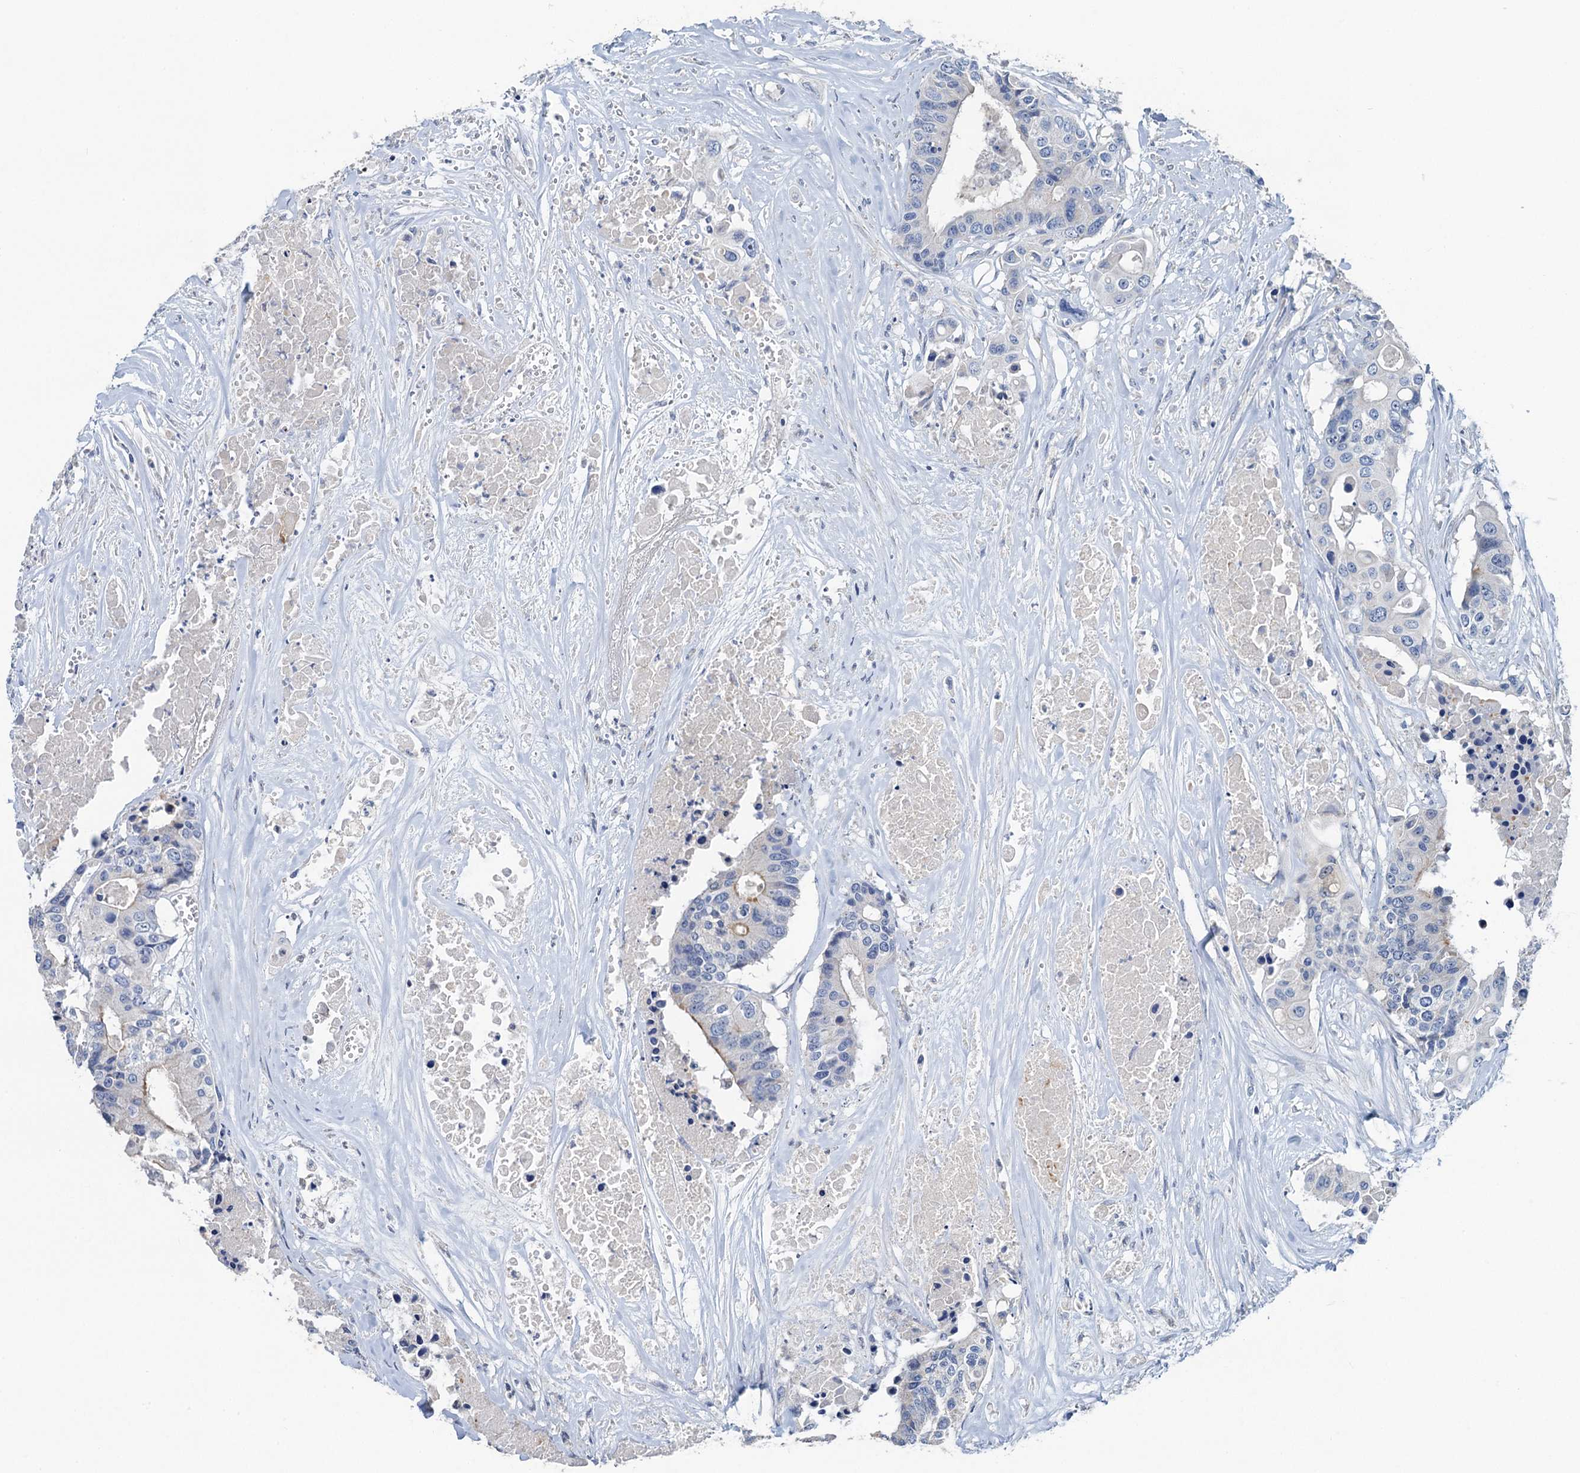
{"staining": {"intensity": "weak", "quantity": "<25%", "location": "cytoplasmic/membranous"}, "tissue": "colorectal cancer", "cell_type": "Tumor cells", "image_type": "cancer", "snomed": [{"axis": "morphology", "description": "Adenocarcinoma, NOS"}, {"axis": "topography", "description": "Colon"}], "caption": "High power microscopy image of an immunohistochemistry micrograph of adenocarcinoma (colorectal), revealing no significant staining in tumor cells.", "gene": "PLLP", "patient": {"sex": "male", "age": 77}}